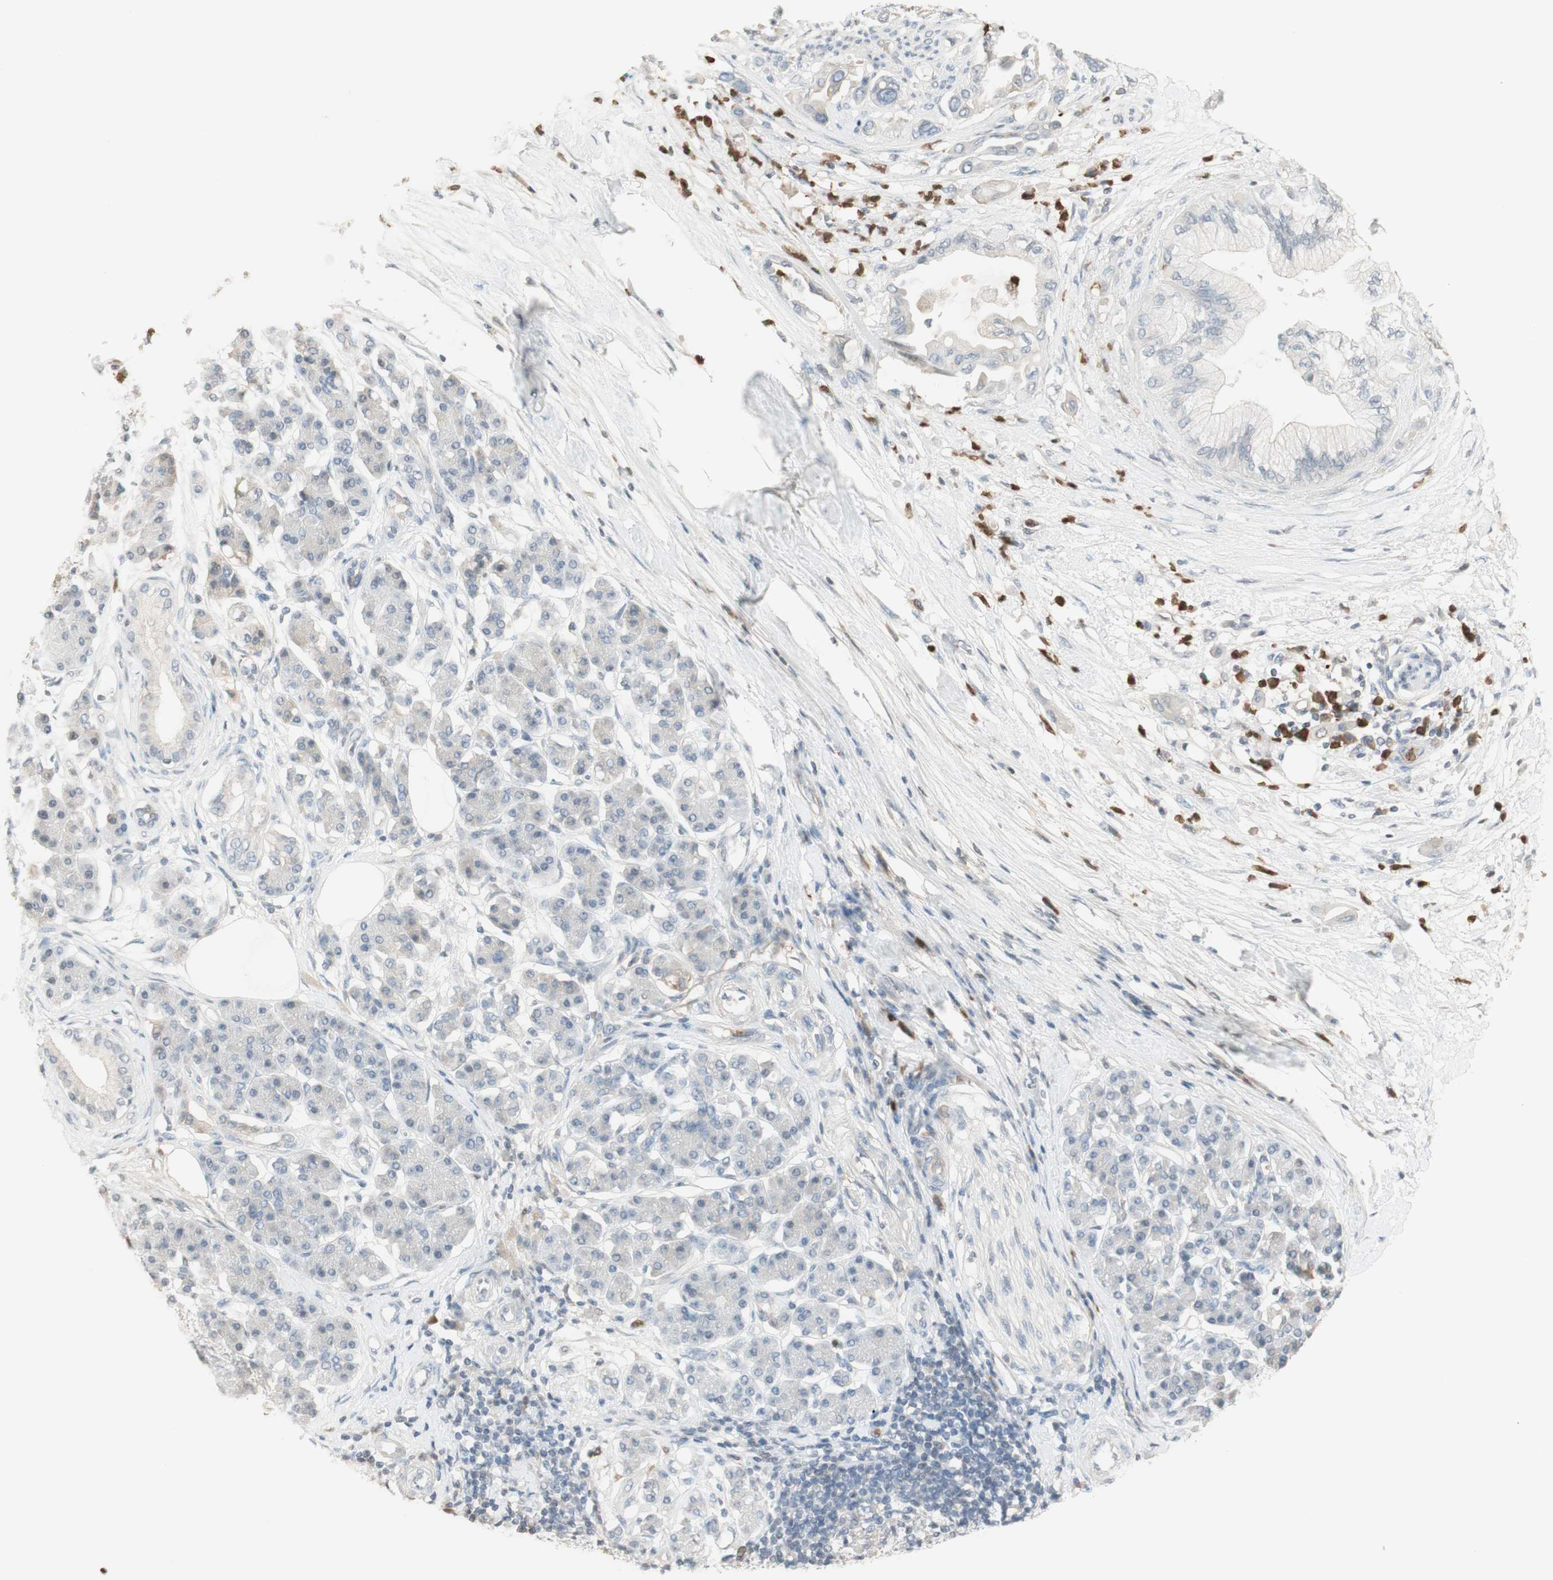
{"staining": {"intensity": "weak", "quantity": "<25%", "location": "cytoplasmic/membranous"}, "tissue": "pancreatic cancer", "cell_type": "Tumor cells", "image_type": "cancer", "snomed": [{"axis": "morphology", "description": "Adenocarcinoma, NOS"}, {"axis": "morphology", "description": "Adenocarcinoma, metastatic, NOS"}, {"axis": "topography", "description": "Lymph node"}, {"axis": "topography", "description": "Pancreas"}, {"axis": "topography", "description": "Duodenum"}], "caption": "A histopathology image of human metastatic adenocarcinoma (pancreatic) is negative for staining in tumor cells.", "gene": "NID1", "patient": {"sex": "female", "age": 64}}